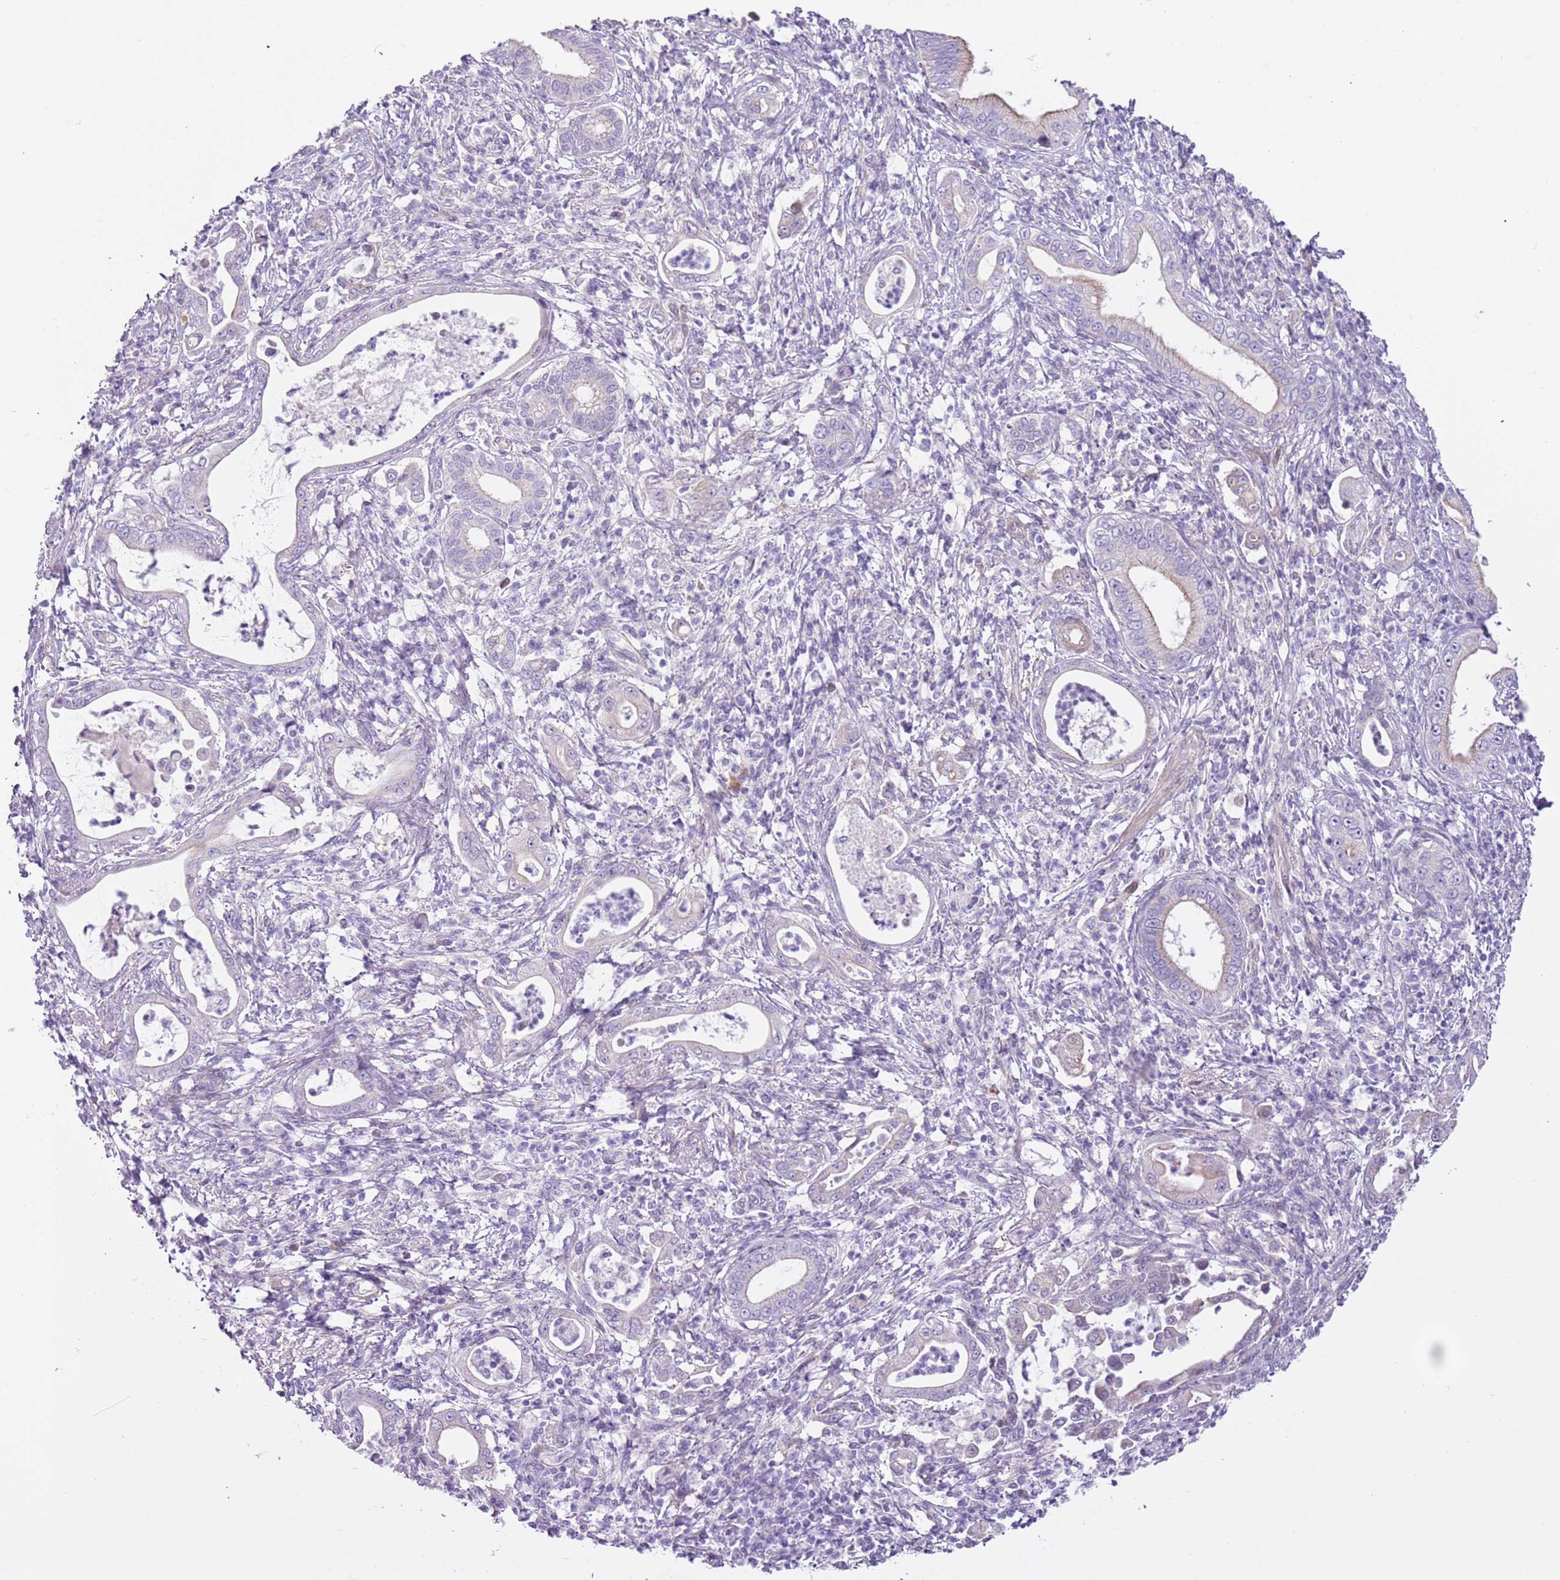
{"staining": {"intensity": "weak", "quantity": "<25%", "location": "cytoplasmic/membranous"}, "tissue": "pancreatic cancer", "cell_type": "Tumor cells", "image_type": "cancer", "snomed": [{"axis": "morphology", "description": "Normal tissue, NOS"}, {"axis": "morphology", "description": "Adenocarcinoma, NOS"}, {"axis": "topography", "description": "Pancreas"}], "caption": "Tumor cells show no significant staining in pancreatic cancer (adenocarcinoma).", "gene": "MRO", "patient": {"sex": "female", "age": 55}}